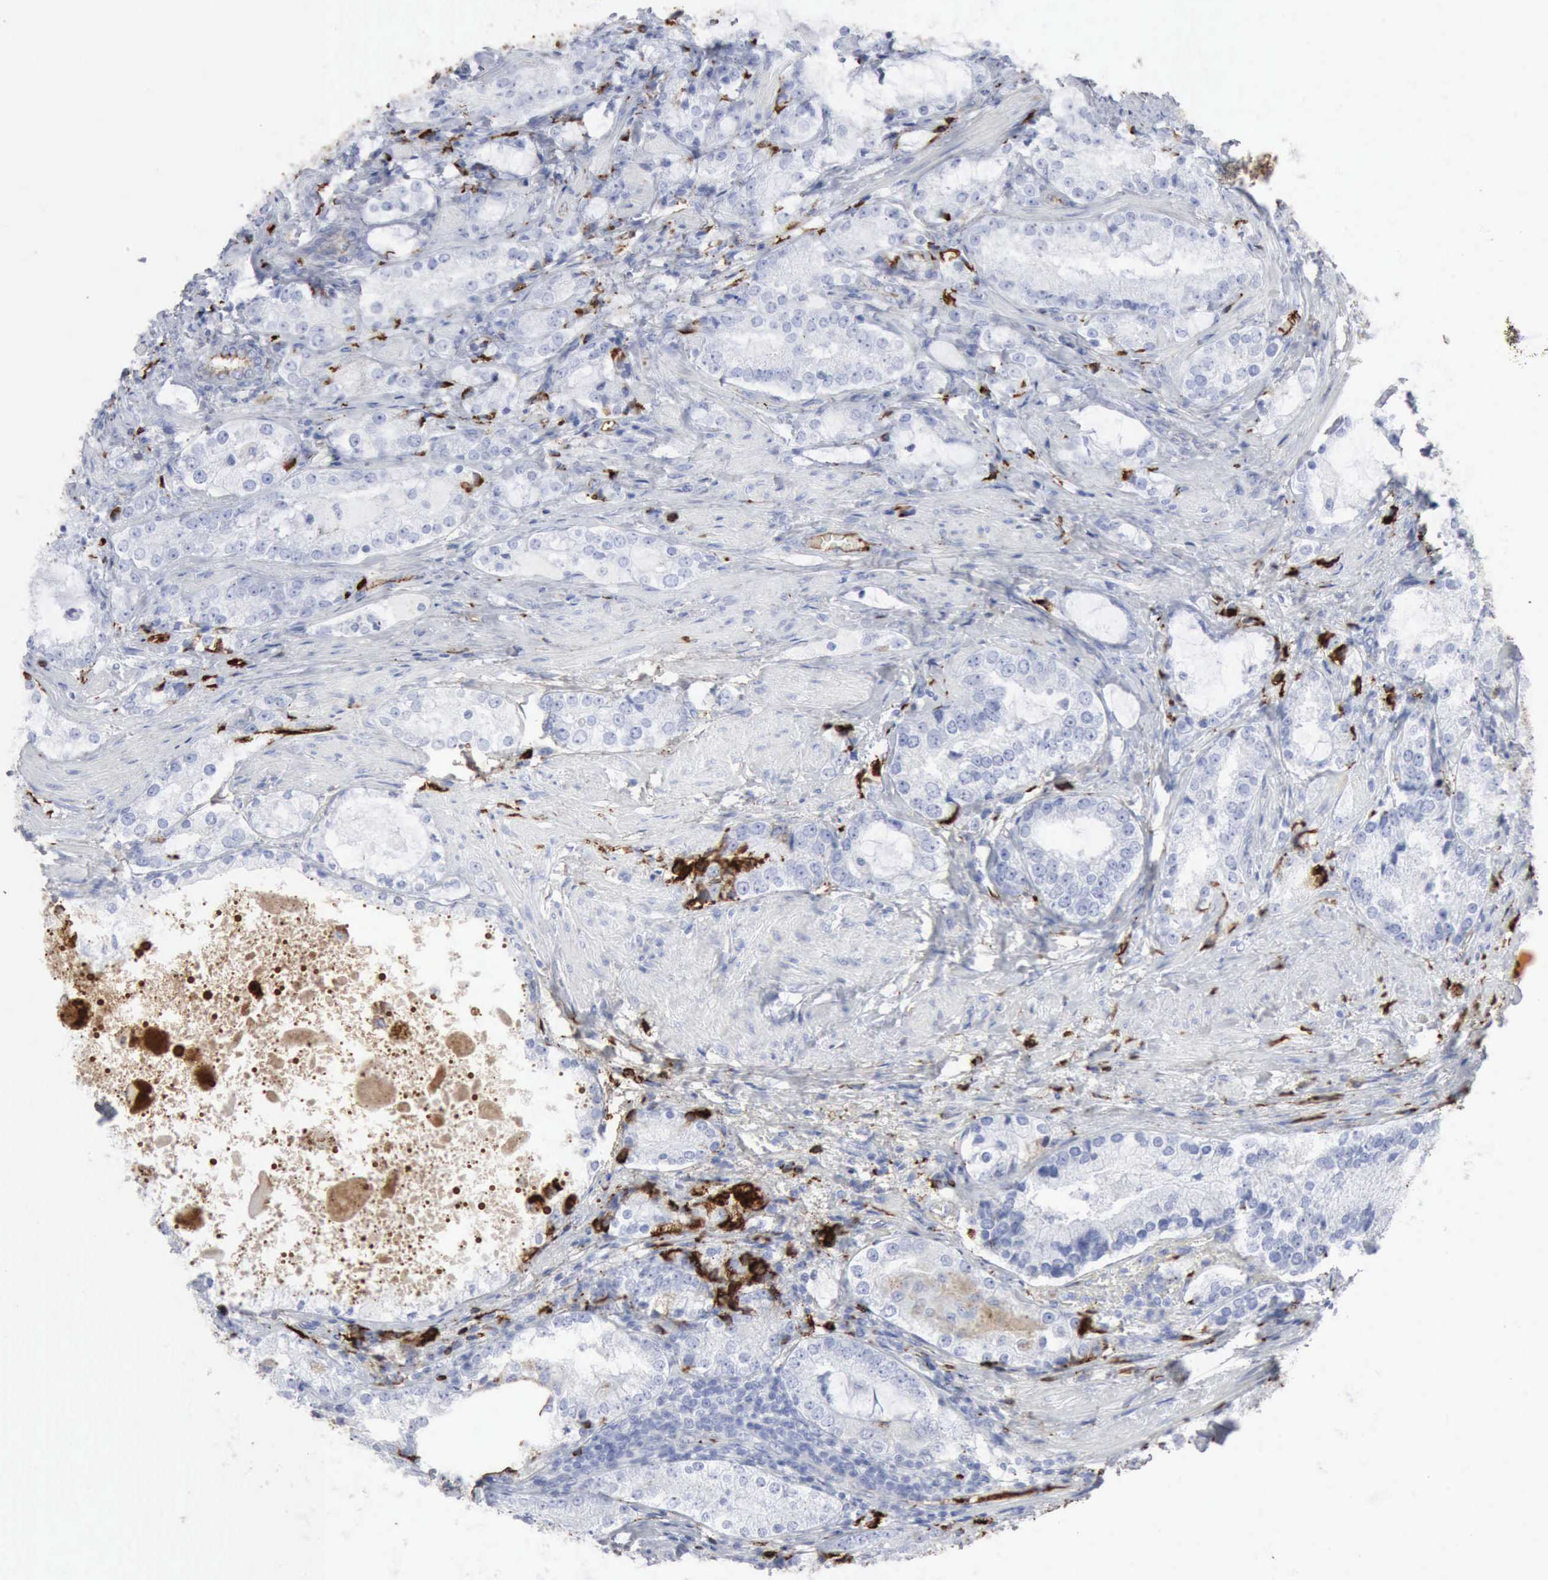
{"staining": {"intensity": "negative", "quantity": "none", "location": "none"}, "tissue": "prostate cancer", "cell_type": "Tumor cells", "image_type": "cancer", "snomed": [{"axis": "morphology", "description": "Adenocarcinoma, High grade"}, {"axis": "topography", "description": "Prostate"}], "caption": "This is an immunohistochemistry (IHC) photomicrograph of adenocarcinoma (high-grade) (prostate). There is no expression in tumor cells.", "gene": "C4BPA", "patient": {"sex": "male", "age": 63}}